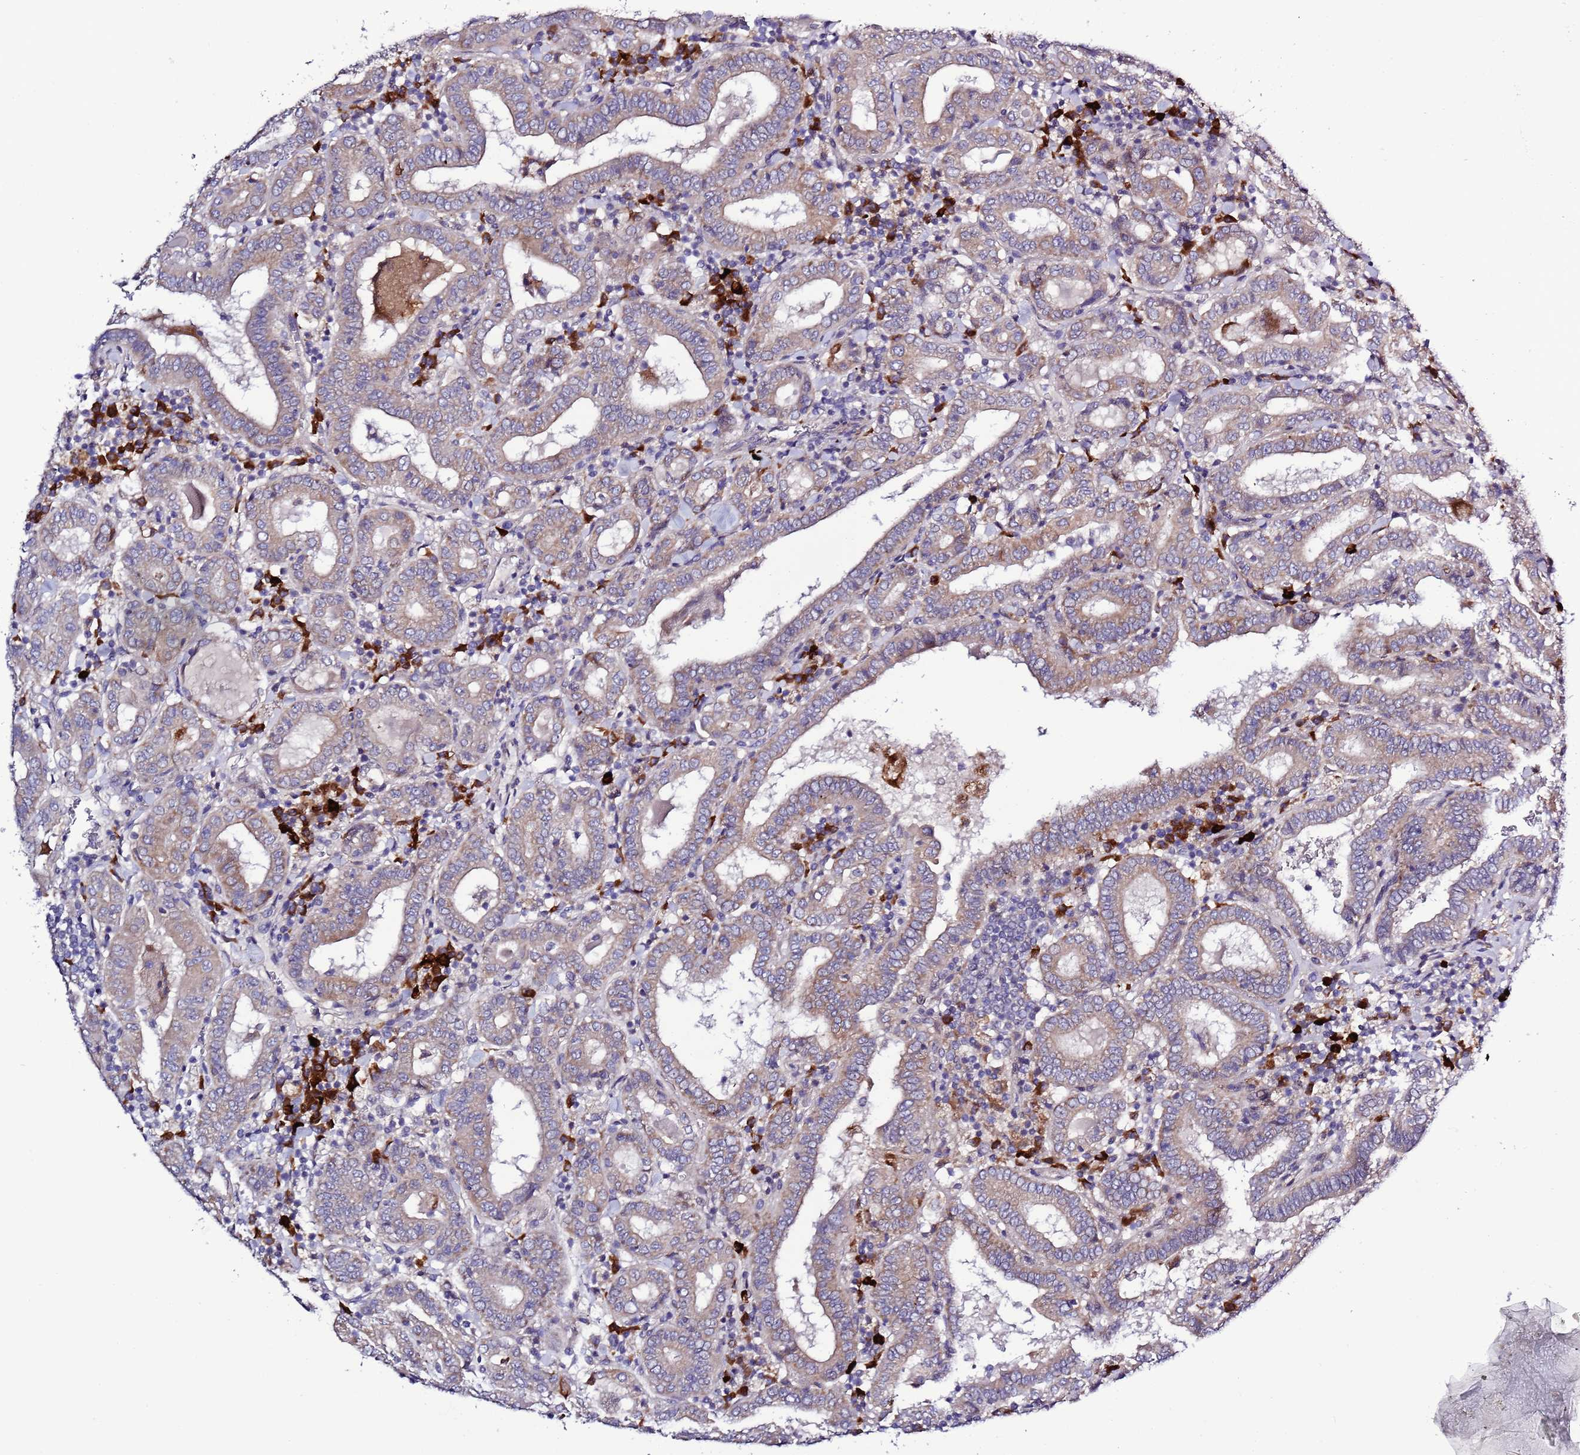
{"staining": {"intensity": "weak", "quantity": "25%-75%", "location": "cytoplasmic/membranous"}, "tissue": "thyroid cancer", "cell_type": "Tumor cells", "image_type": "cancer", "snomed": [{"axis": "morphology", "description": "Papillary adenocarcinoma, NOS"}, {"axis": "topography", "description": "Thyroid gland"}], "caption": "High-magnification brightfield microscopy of thyroid cancer stained with DAB (3,3'-diaminobenzidine) (brown) and counterstained with hematoxylin (blue). tumor cells exhibit weak cytoplasmic/membranous staining is appreciated in approximately25%-75% of cells.", "gene": "SPCS1", "patient": {"sex": "female", "age": 72}}